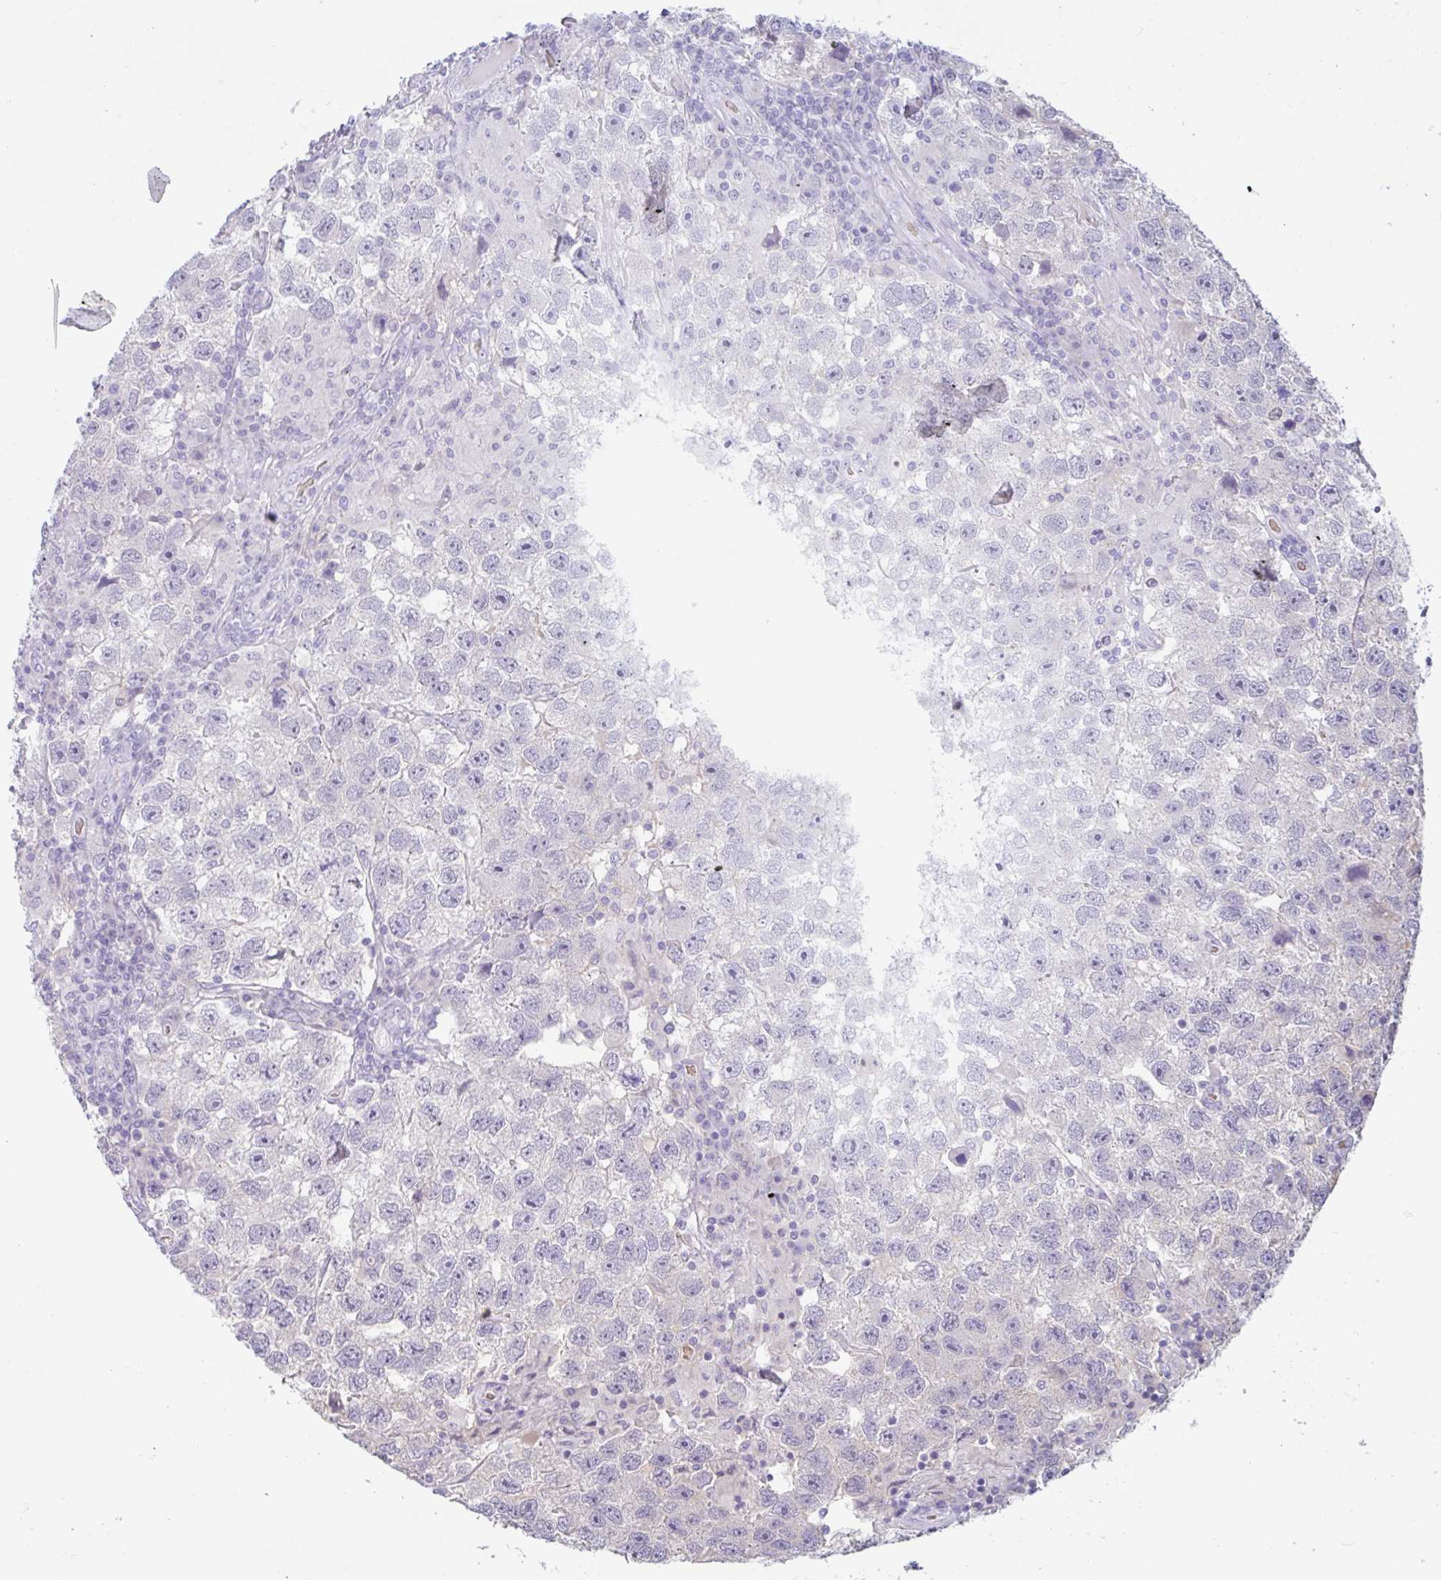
{"staining": {"intensity": "negative", "quantity": "none", "location": "none"}, "tissue": "testis cancer", "cell_type": "Tumor cells", "image_type": "cancer", "snomed": [{"axis": "morphology", "description": "Seminoma, NOS"}, {"axis": "topography", "description": "Testis"}], "caption": "Immunohistochemistry (IHC) of human testis cancer (seminoma) shows no positivity in tumor cells.", "gene": "RHAG", "patient": {"sex": "male", "age": 26}}